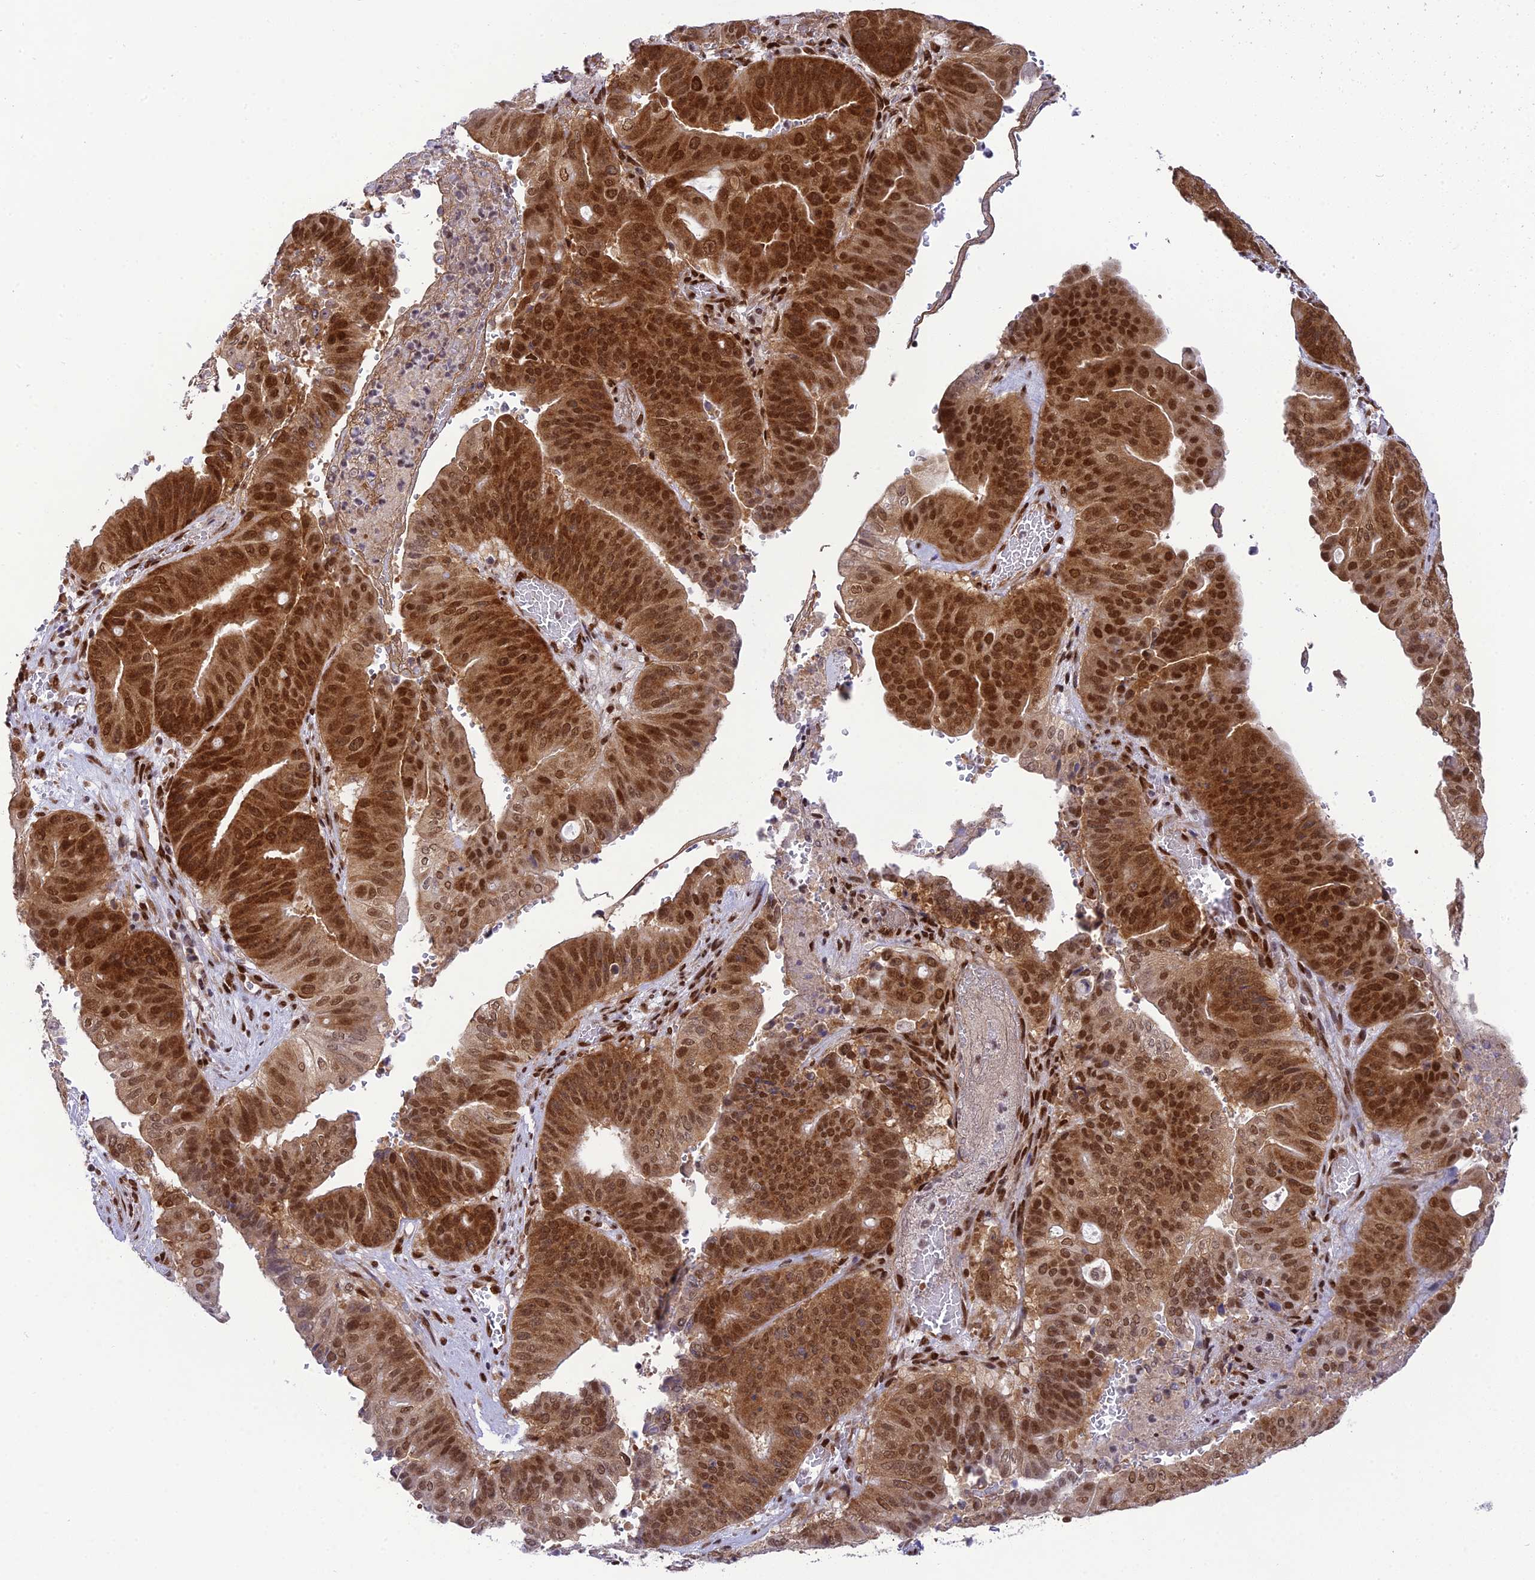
{"staining": {"intensity": "strong", "quantity": ">75%", "location": "cytoplasmic/membranous,nuclear"}, "tissue": "pancreatic cancer", "cell_type": "Tumor cells", "image_type": "cancer", "snomed": [{"axis": "morphology", "description": "Adenocarcinoma, NOS"}, {"axis": "topography", "description": "Pancreas"}], "caption": "Immunohistochemical staining of pancreatic adenocarcinoma exhibits high levels of strong cytoplasmic/membranous and nuclear staining in approximately >75% of tumor cells.", "gene": "DDX1", "patient": {"sex": "female", "age": 77}}